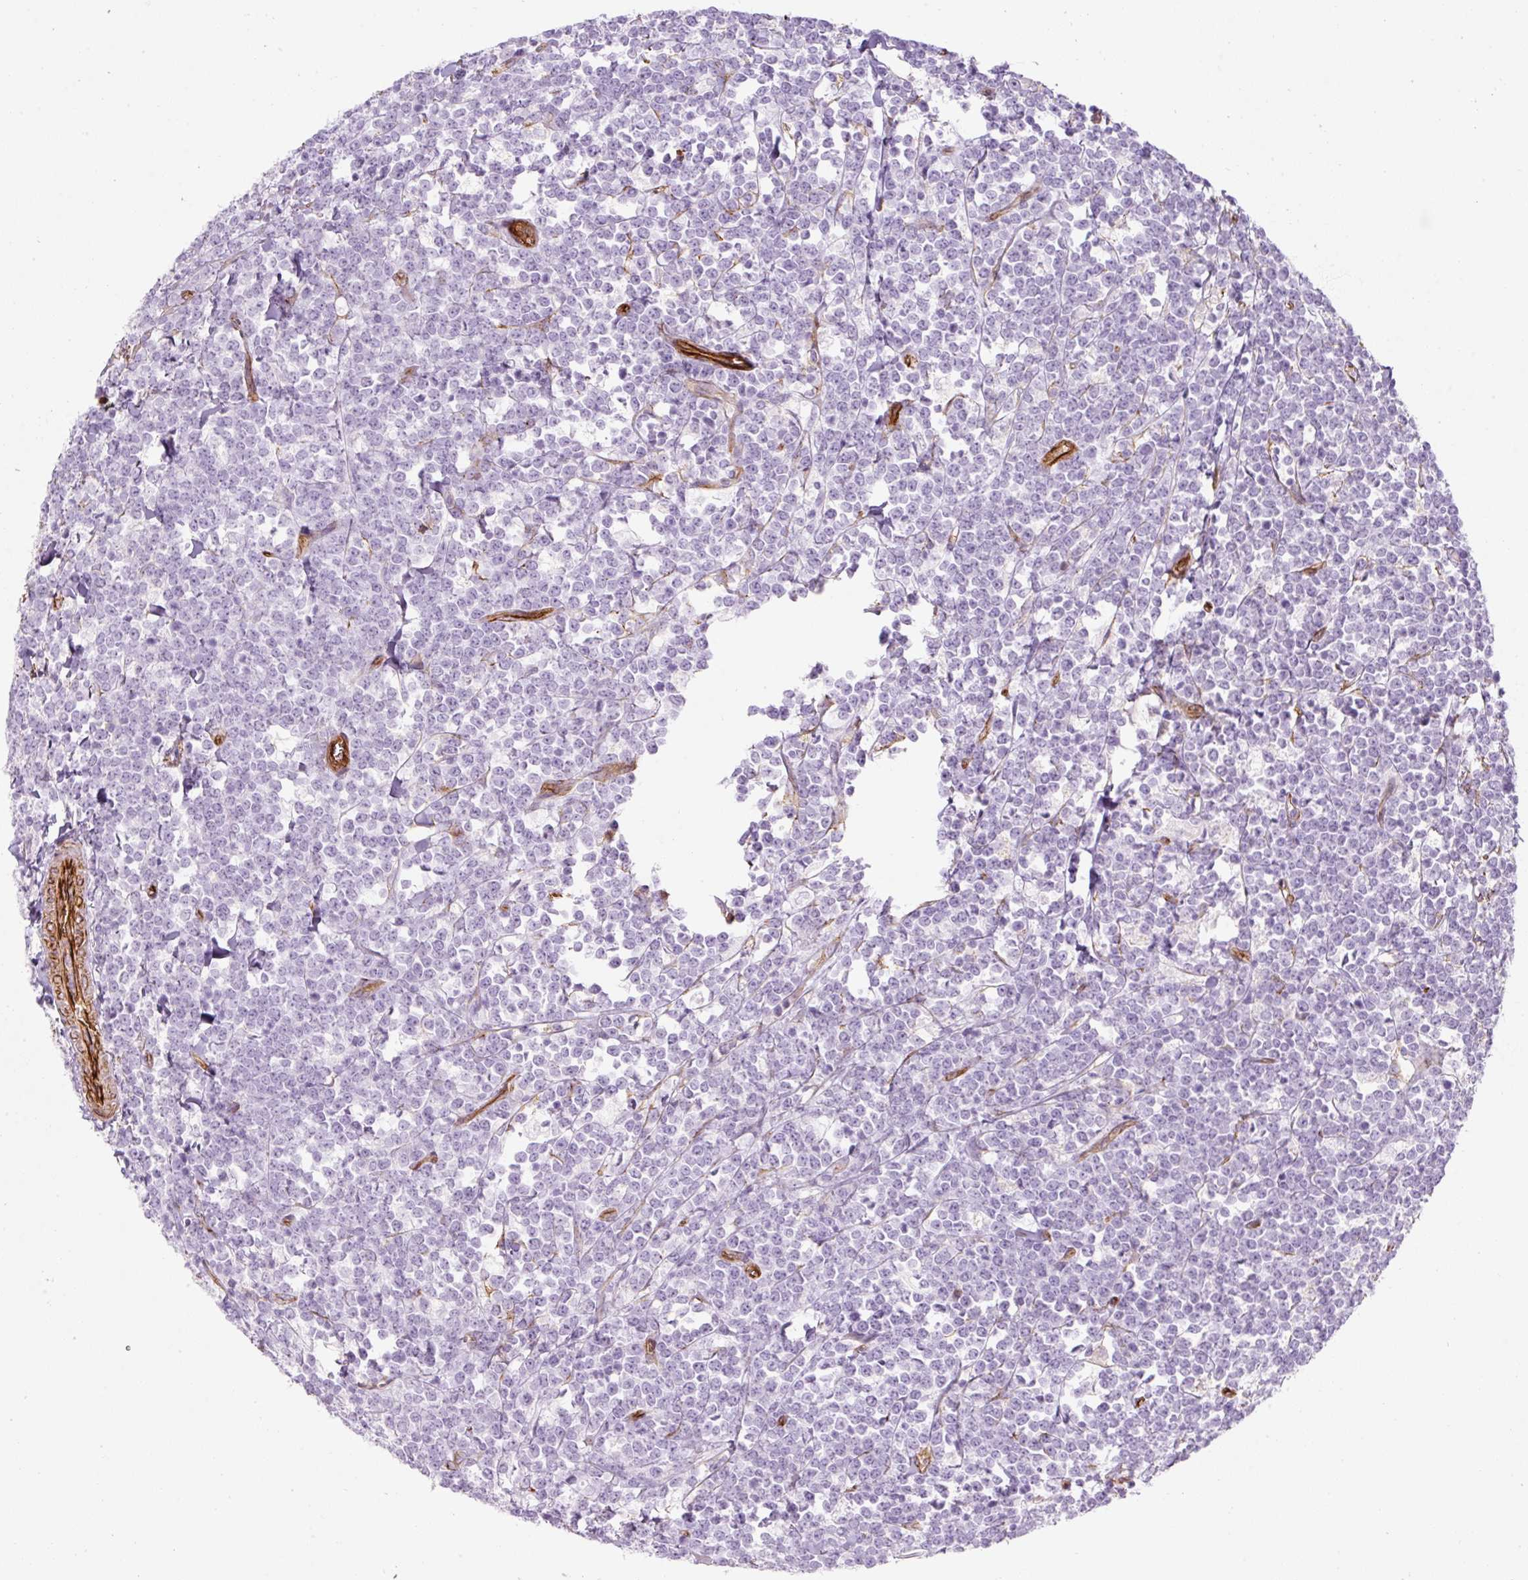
{"staining": {"intensity": "negative", "quantity": "none", "location": "none"}, "tissue": "lymphoma", "cell_type": "Tumor cells", "image_type": "cancer", "snomed": [{"axis": "morphology", "description": "Malignant lymphoma, non-Hodgkin's type, High grade"}, {"axis": "topography", "description": "Small intestine"}, {"axis": "topography", "description": "Colon"}], "caption": "There is no significant staining in tumor cells of lymphoma.", "gene": "CAVIN3", "patient": {"sex": "male", "age": 8}}